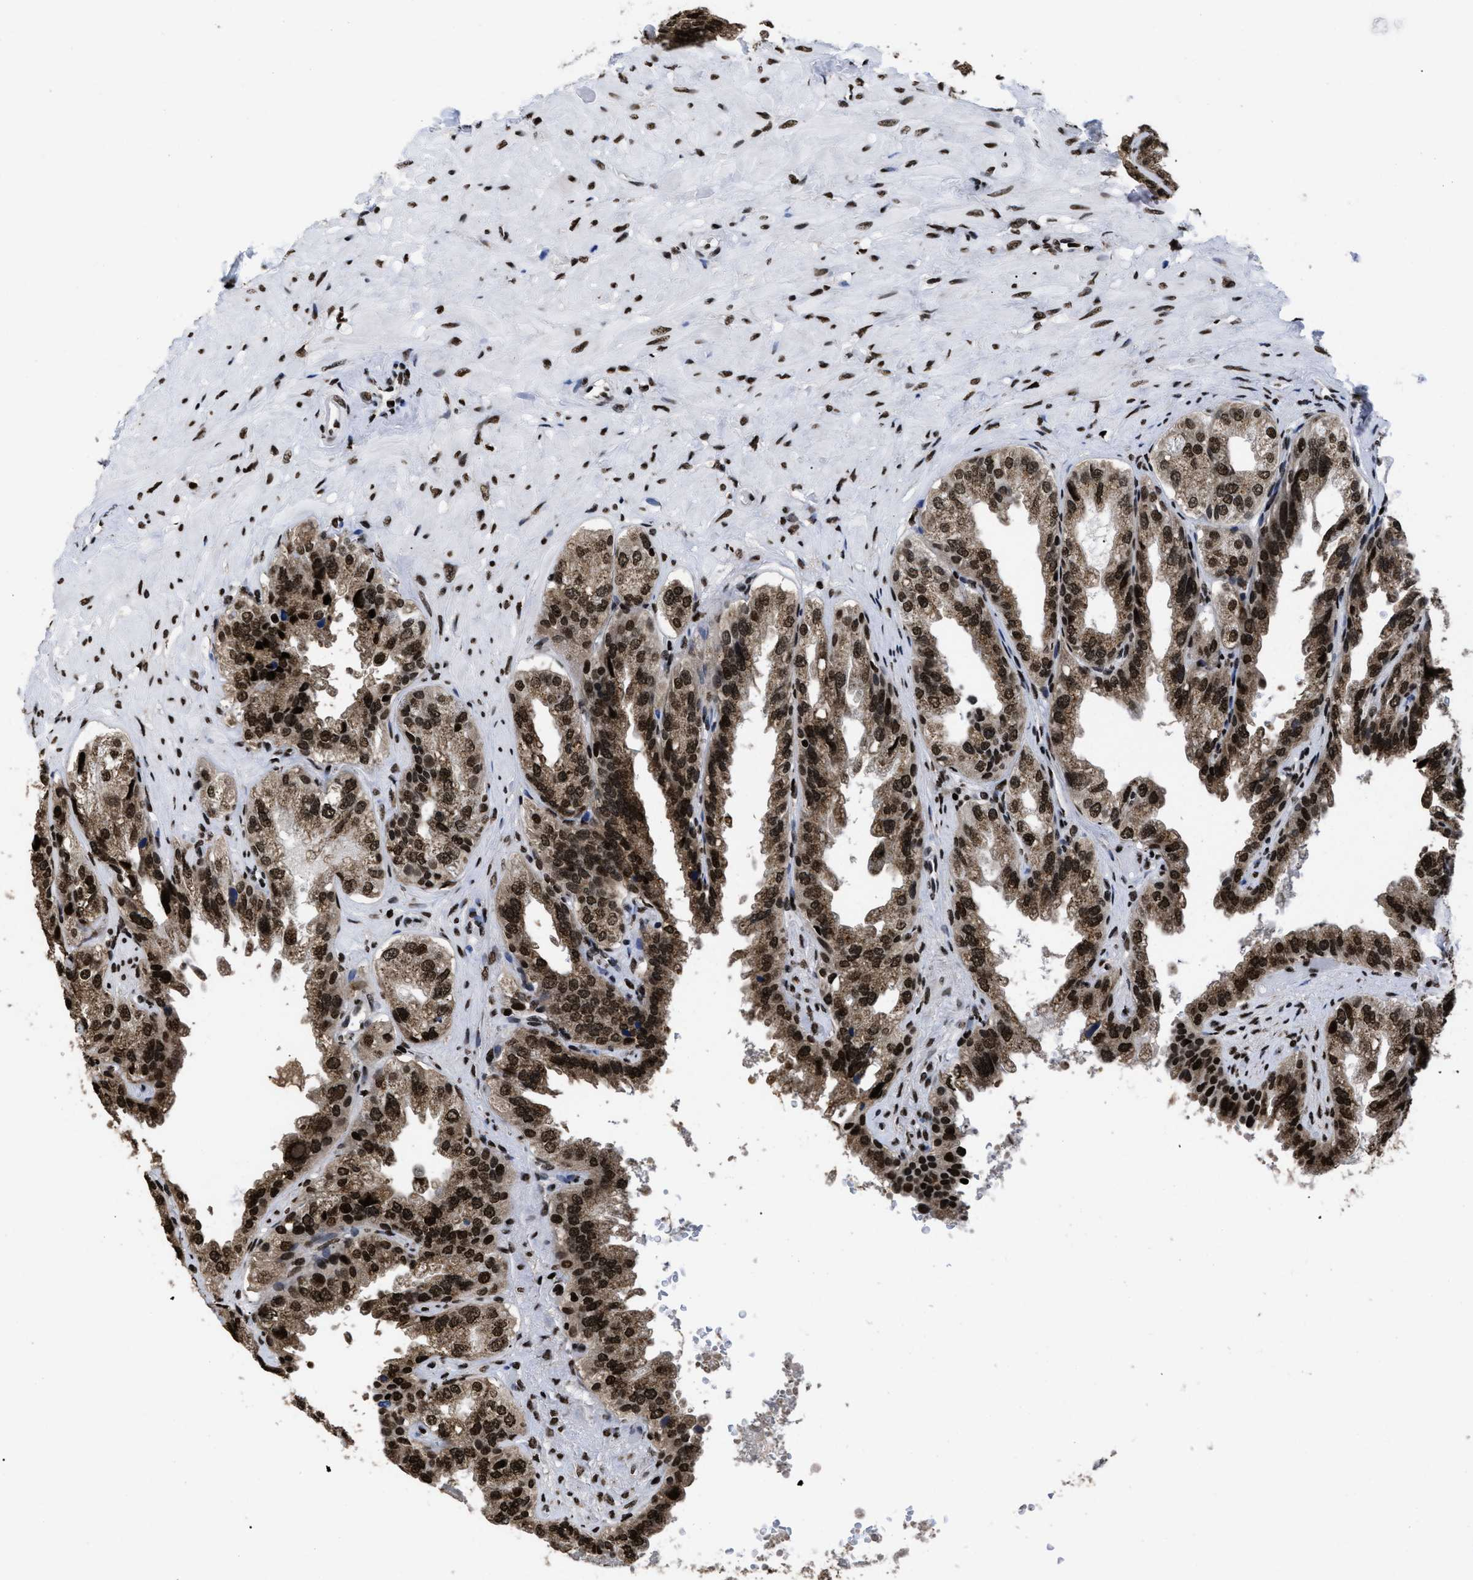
{"staining": {"intensity": "strong", "quantity": ">75%", "location": "cytoplasmic/membranous,nuclear"}, "tissue": "seminal vesicle", "cell_type": "Glandular cells", "image_type": "normal", "snomed": [{"axis": "morphology", "description": "Normal tissue, NOS"}, {"axis": "topography", "description": "Seminal veicle"}], "caption": "The image shows a brown stain indicating the presence of a protein in the cytoplasmic/membranous,nuclear of glandular cells in seminal vesicle. (DAB = brown stain, brightfield microscopy at high magnification).", "gene": "CALHM3", "patient": {"sex": "male", "age": 68}}